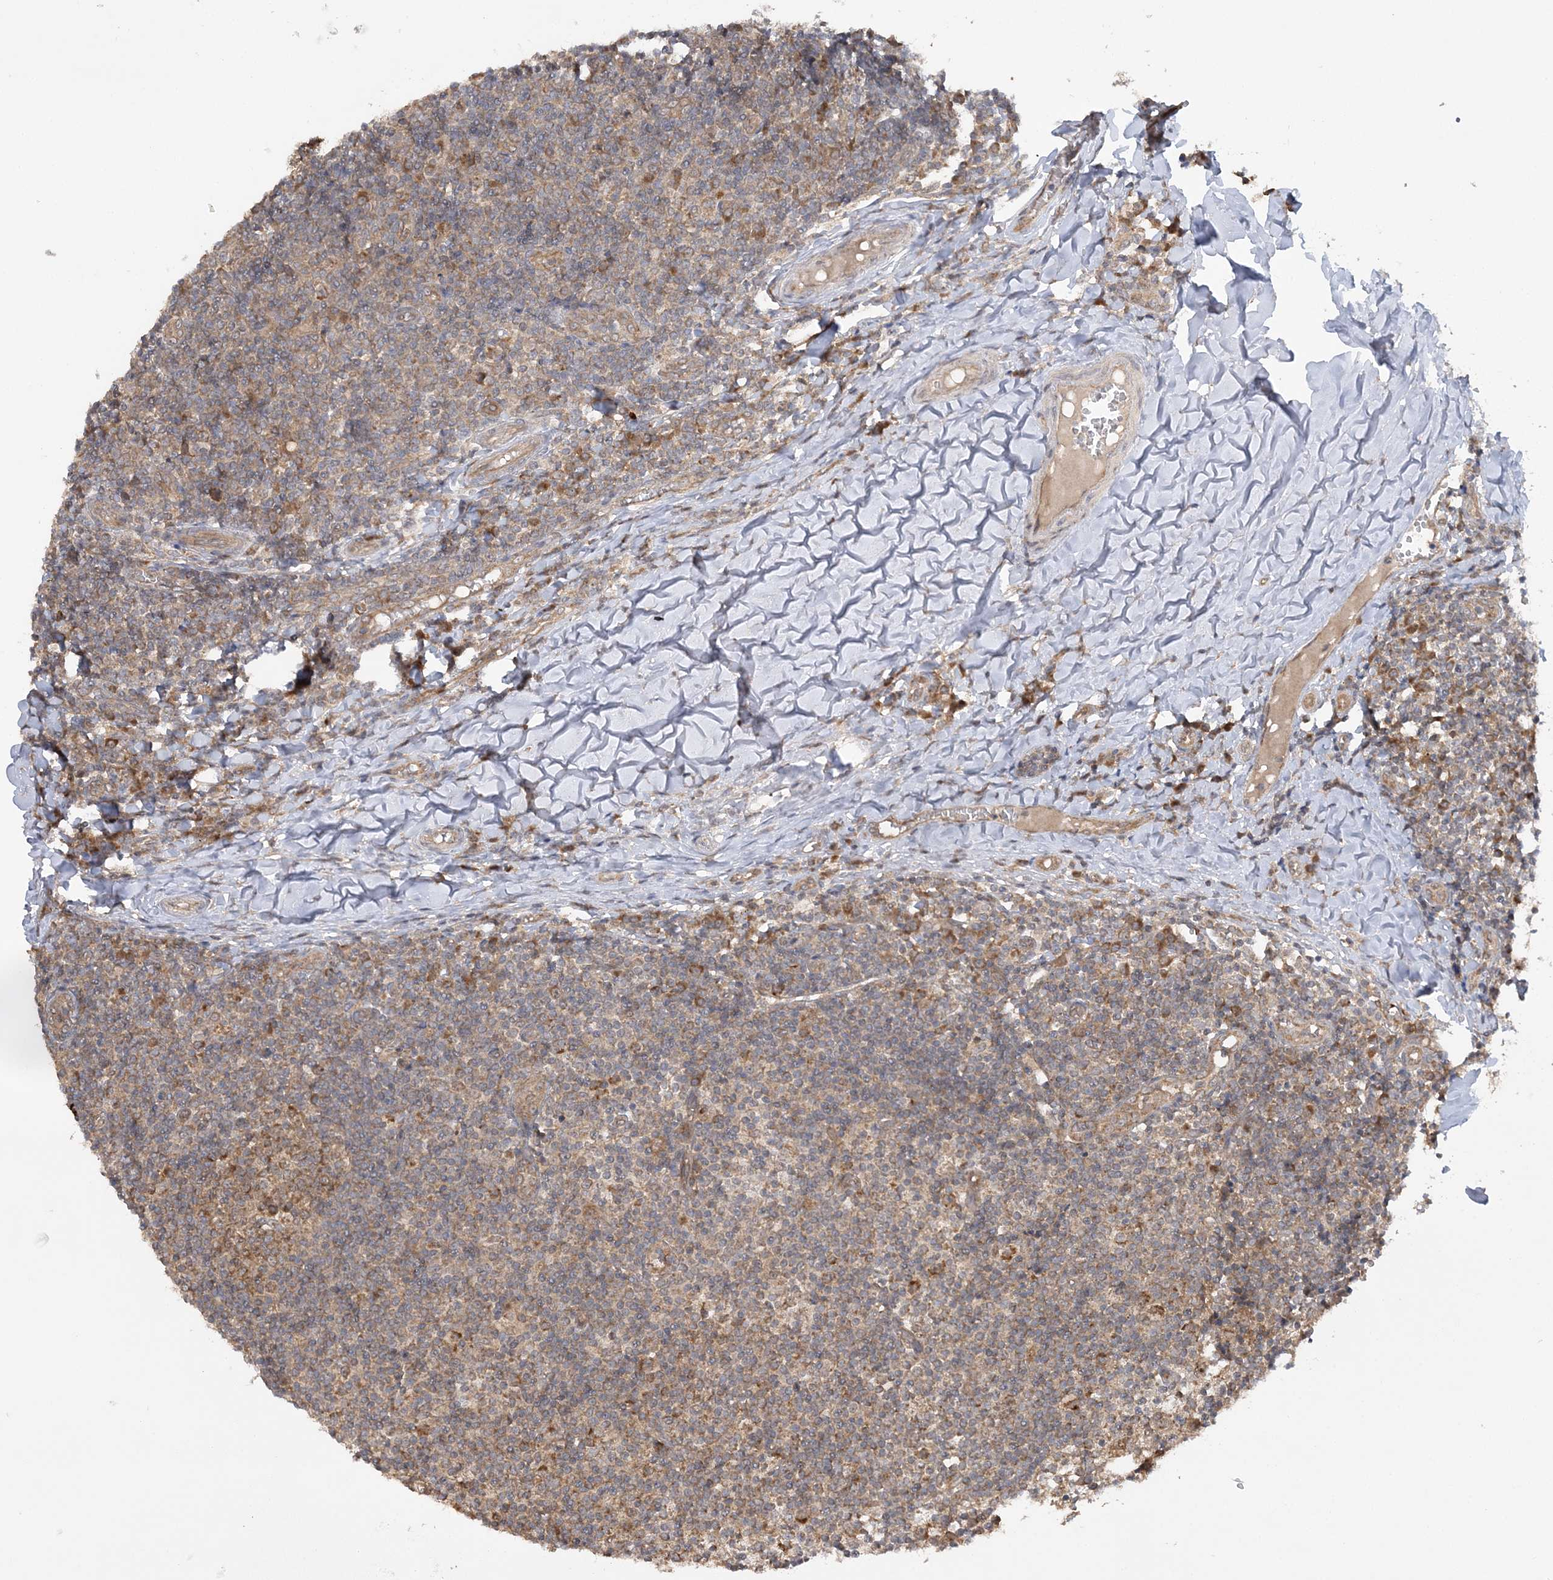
{"staining": {"intensity": "moderate", "quantity": ">75%", "location": "cytoplasmic/membranous"}, "tissue": "tonsil", "cell_type": "Germinal center cells", "image_type": "normal", "snomed": [{"axis": "morphology", "description": "Normal tissue, NOS"}, {"axis": "topography", "description": "Tonsil"}], "caption": "Immunohistochemical staining of normal tonsil exhibits moderate cytoplasmic/membranous protein positivity in approximately >75% of germinal center cells. (IHC, brightfield microscopy, high magnification).", "gene": "MMADHC", "patient": {"sex": "female", "age": 19}}